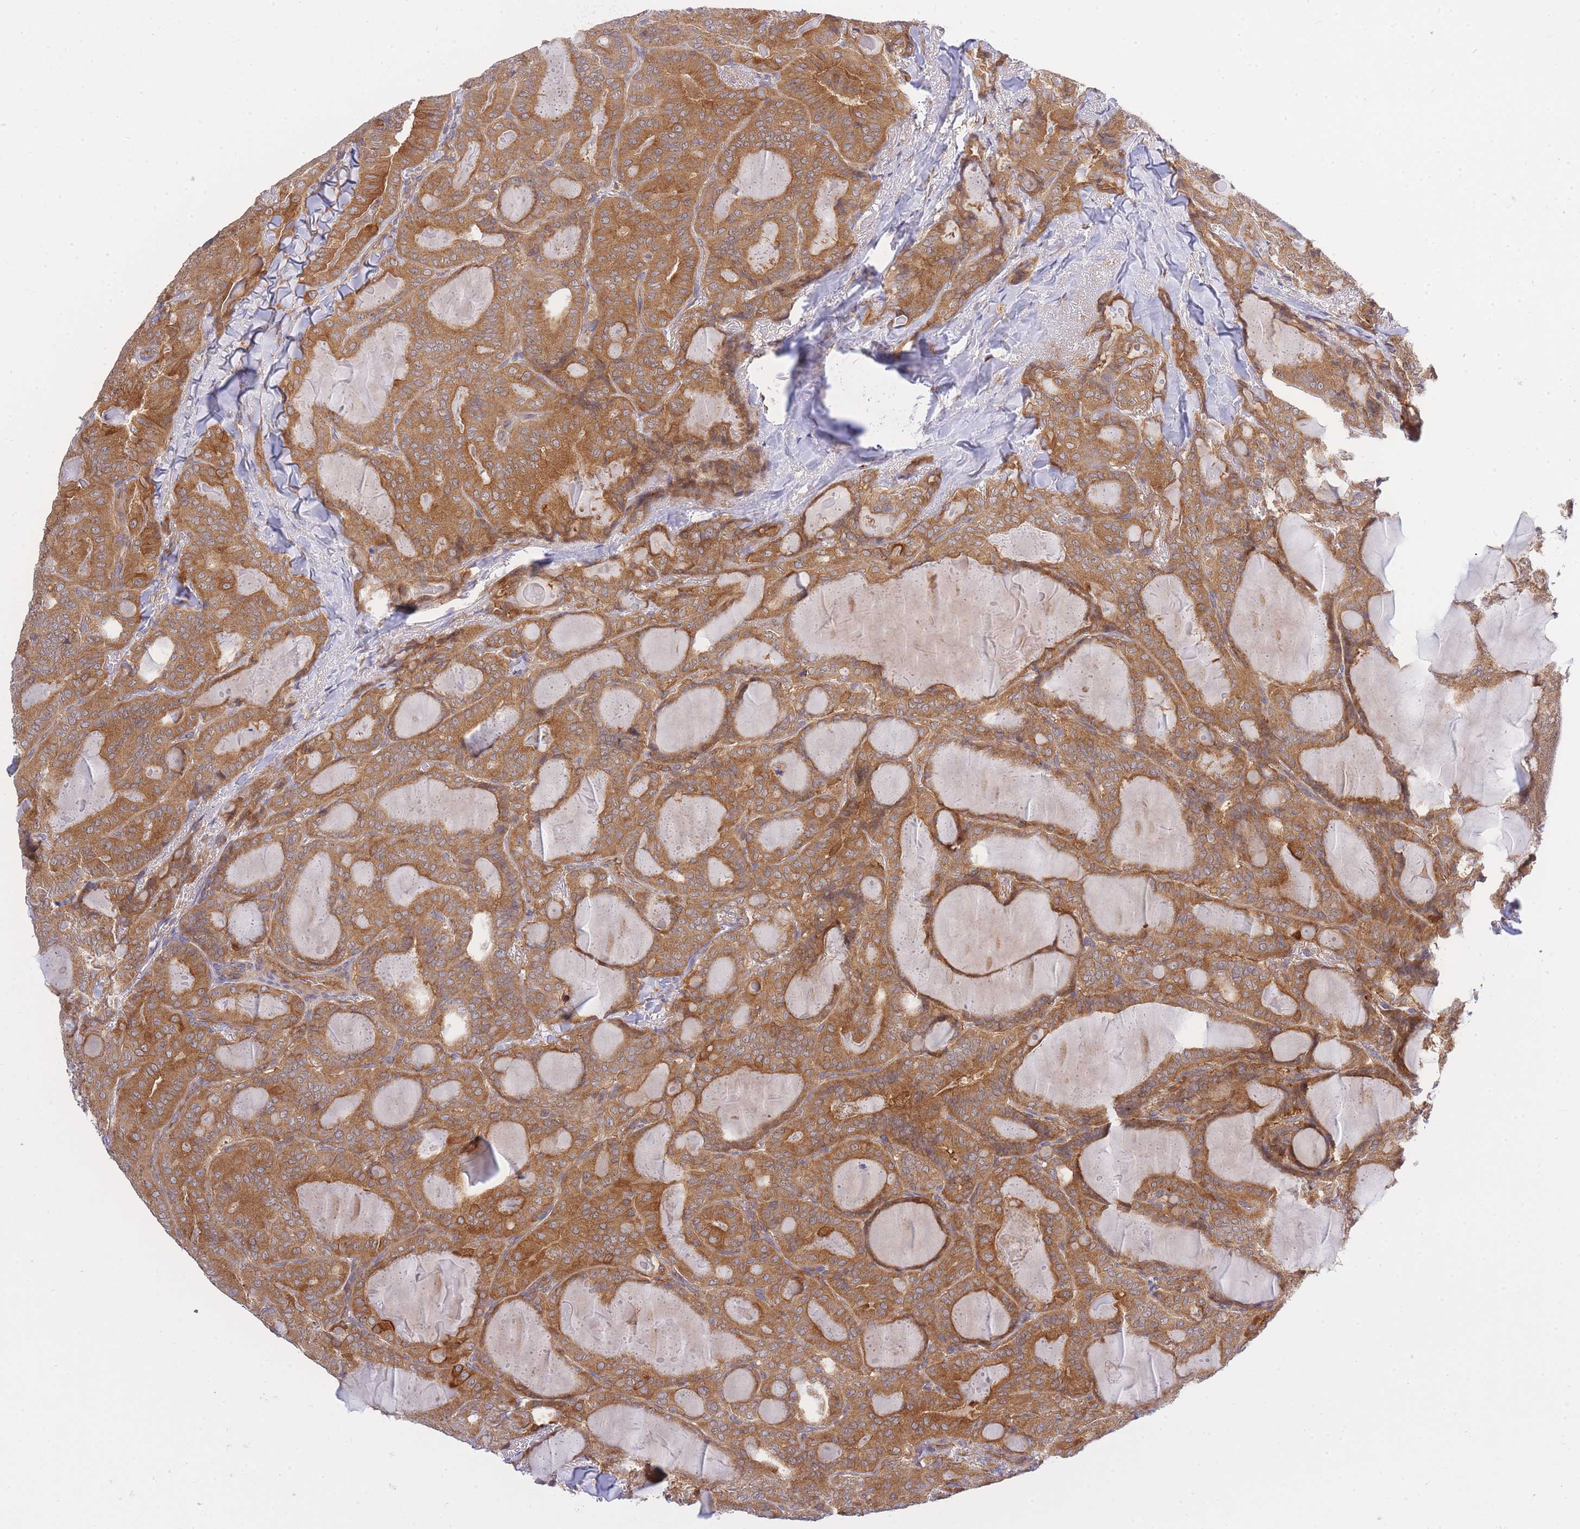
{"staining": {"intensity": "strong", "quantity": ">75%", "location": "cytoplasmic/membranous"}, "tissue": "thyroid cancer", "cell_type": "Tumor cells", "image_type": "cancer", "snomed": [{"axis": "morphology", "description": "Papillary adenocarcinoma, NOS"}, {"axis": "topography", "description": "Thyroid gland"}], "caption": "Immunohistochemical staining of human thyroid papillary adenocarcinoma displays high levels of strong cytoplasmic/membranous protein expression in approximately >75% of tumor cells.", "gene": "EIF2B2", "patient": {"sex": "female", "age": 68}}